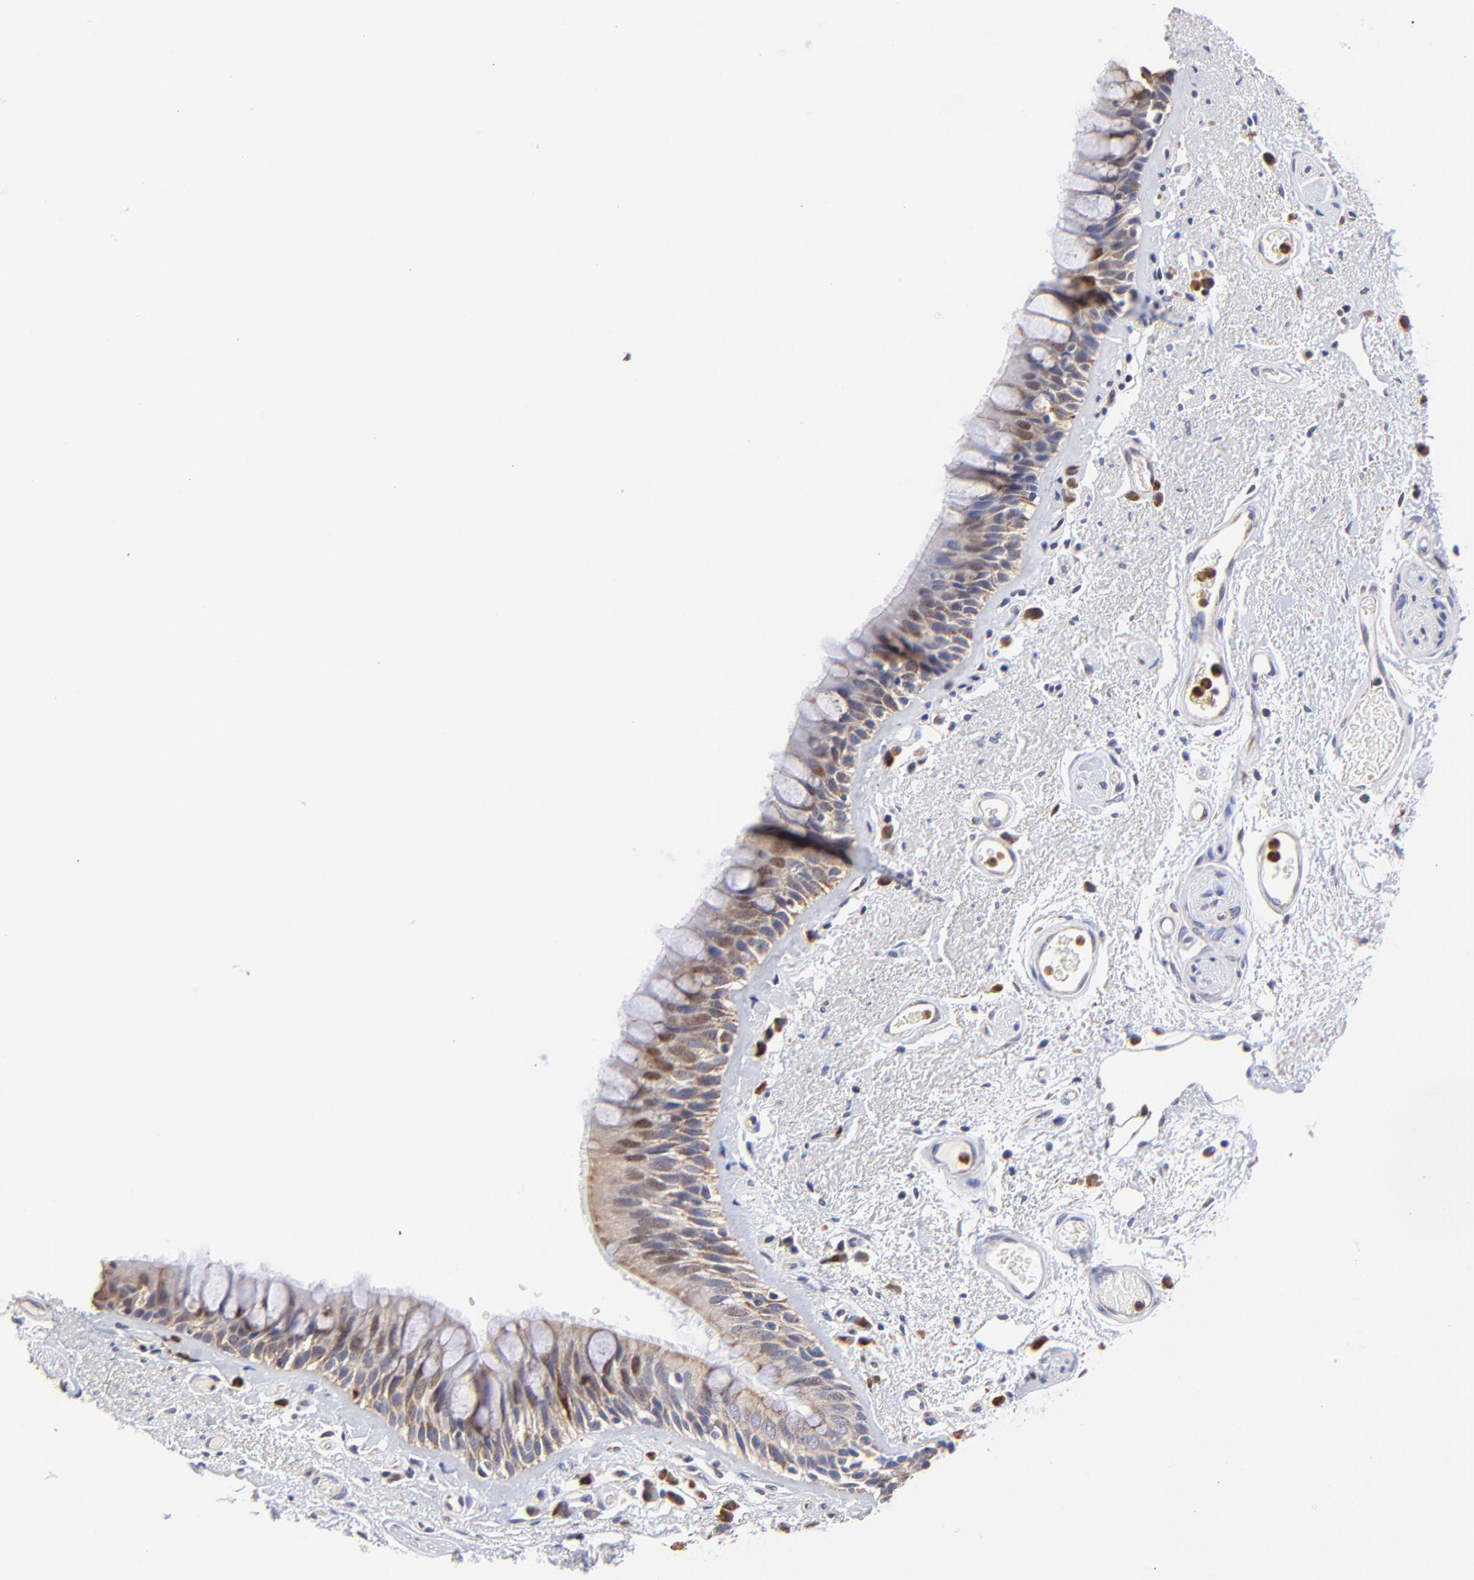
{"staining": {"intensity": "weak", "quantity": ">75%", "location": "cytoplasmic/membranous"}, "tissue": "bronchus", "cell_type": "Respiratory epithelial cells", "image_type": "normal", "snomed": [{"axis": "morphology", "description": "Normal tissue, NOS"}, {"axis": "morphology", "description": "Adenocarcinoma, NOS"}, {"axis": "topography", "description": "Bronchus"}, {"axis": "topography", "description": "Lung"}], "caption": "Immunohistochemistry histopathology image of unremarkable bronchus stained for a protein (brown), which shows low levels of weak cytoplasmic/membranous staining in about >75% of respiratory epithelial cells.", "gene": "BBOF1", "patient": {"sex": "female", "age": 54}}